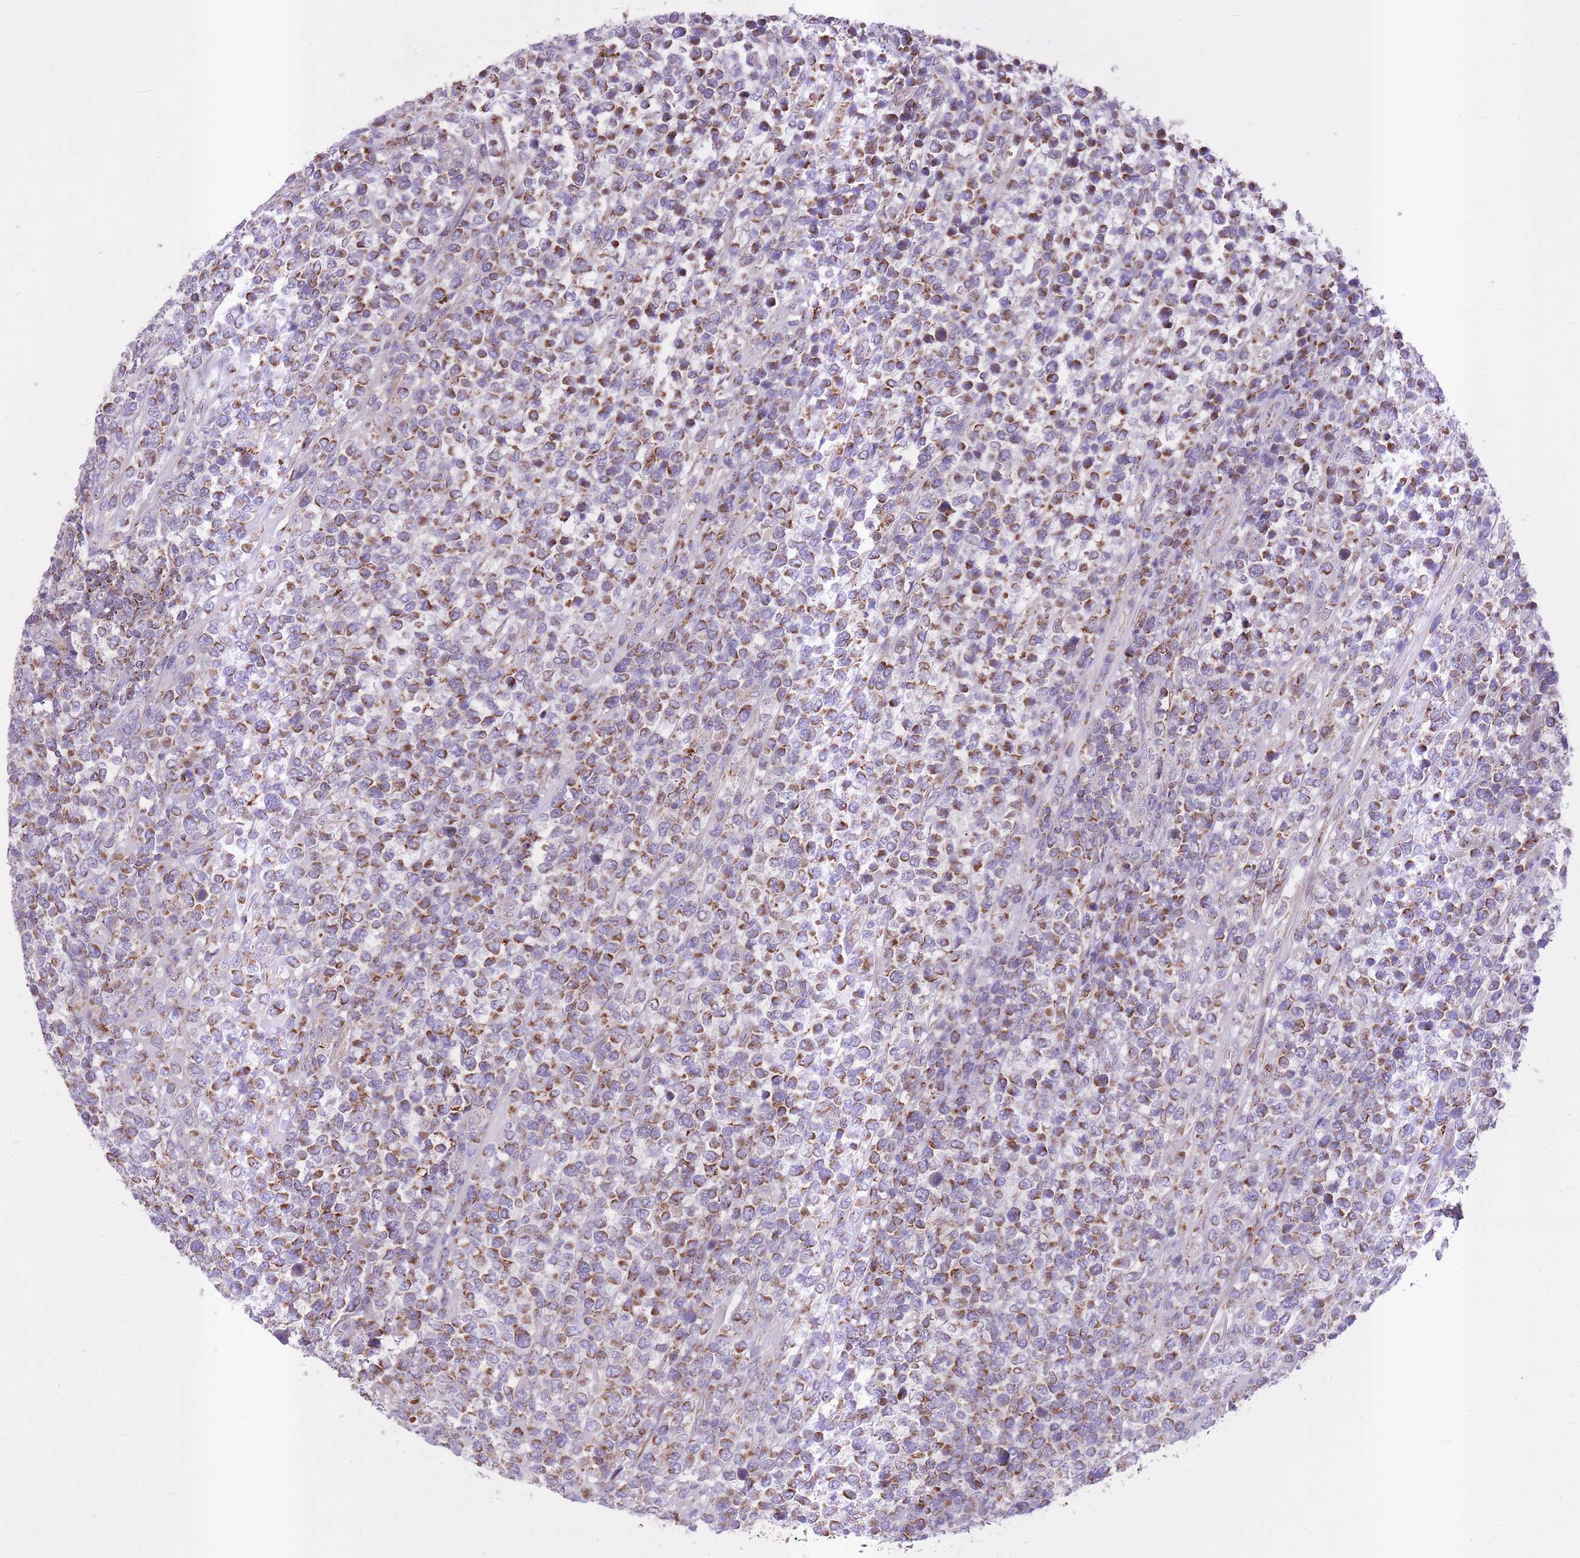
{"staining": {"intensity": "moderate", "quantity": "25%-75%", "location": "cytoplasmic/membranous"}, "tissue": "lymphoma", "cell_type": "Tumor cells", "image_type": "cancer", "snomed": [{"axis": "morphology", "description": "Malignant lymphoma, non-Hodgkin's type, High grade"}, {"axis": "topography", "description": "Soft tissue"}], "caption": "A high-resolution photomicrograph shows immunohistochemistry staining of malignant lymphoma, non-Hodgkin's type (high-grade), which shows moderate cytoplasmic/membranous expression in about 25%-75% of tumor cells.", "gene": "ST3GAL3", "patient": {"sex": "female", "age": 56}}